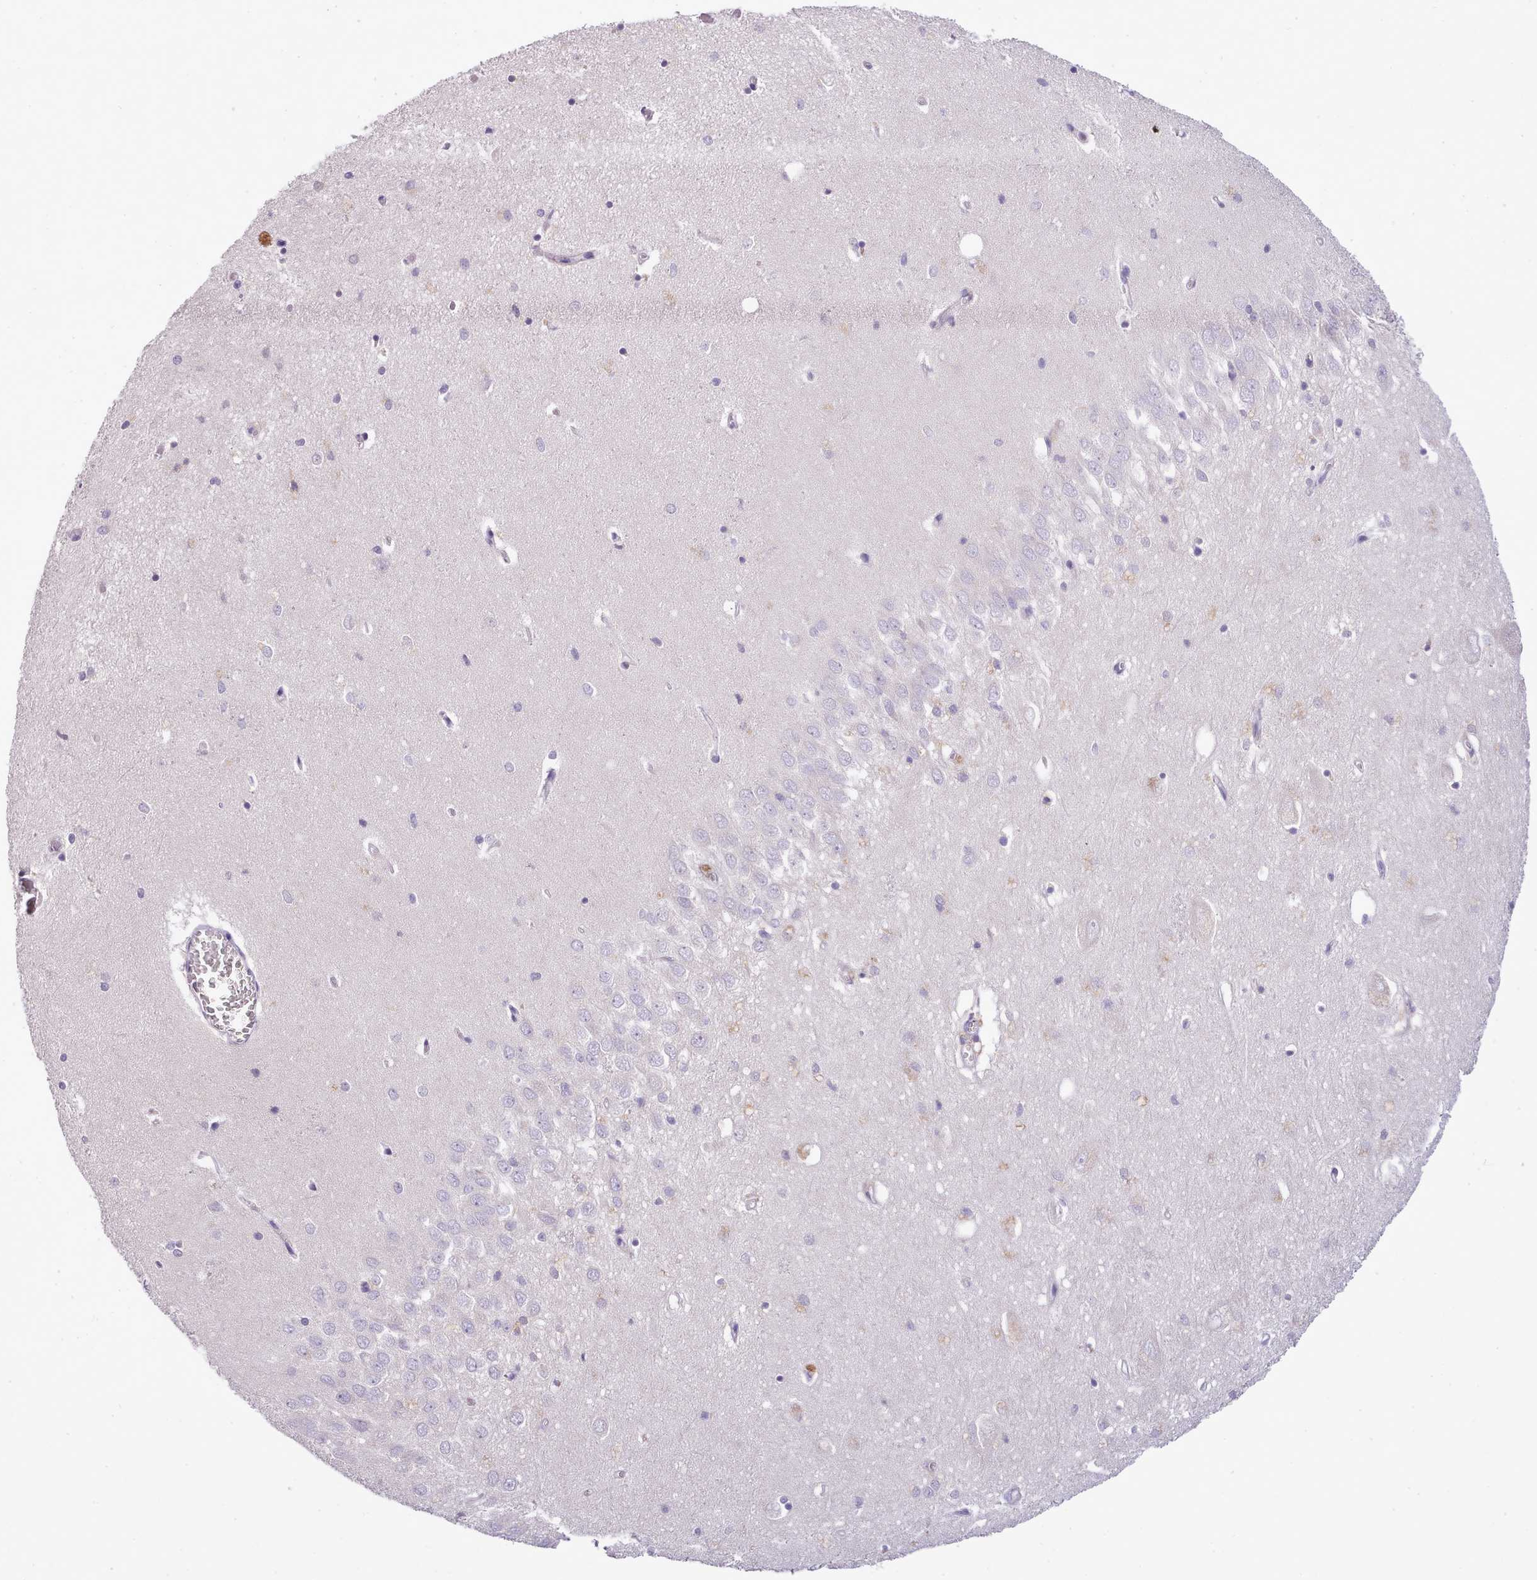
{"staining": {"intensity": "negative", "quantity": "none", "location": "none"}, "tissue": "hippocampus", "cell_type": "Glial cells", "image_type": "normal", "snomed": [{"axis": "morphology", "description": "Normal tissue, NOS"}, {"axis": "topography", "description": "Hippocampus"}], "caption": "Hippocampus was stained to show a protein in brown. There is no significant expression in glial cells.", "gene": "FAM83E", "patient": {"sex": "female", "age": 64}}